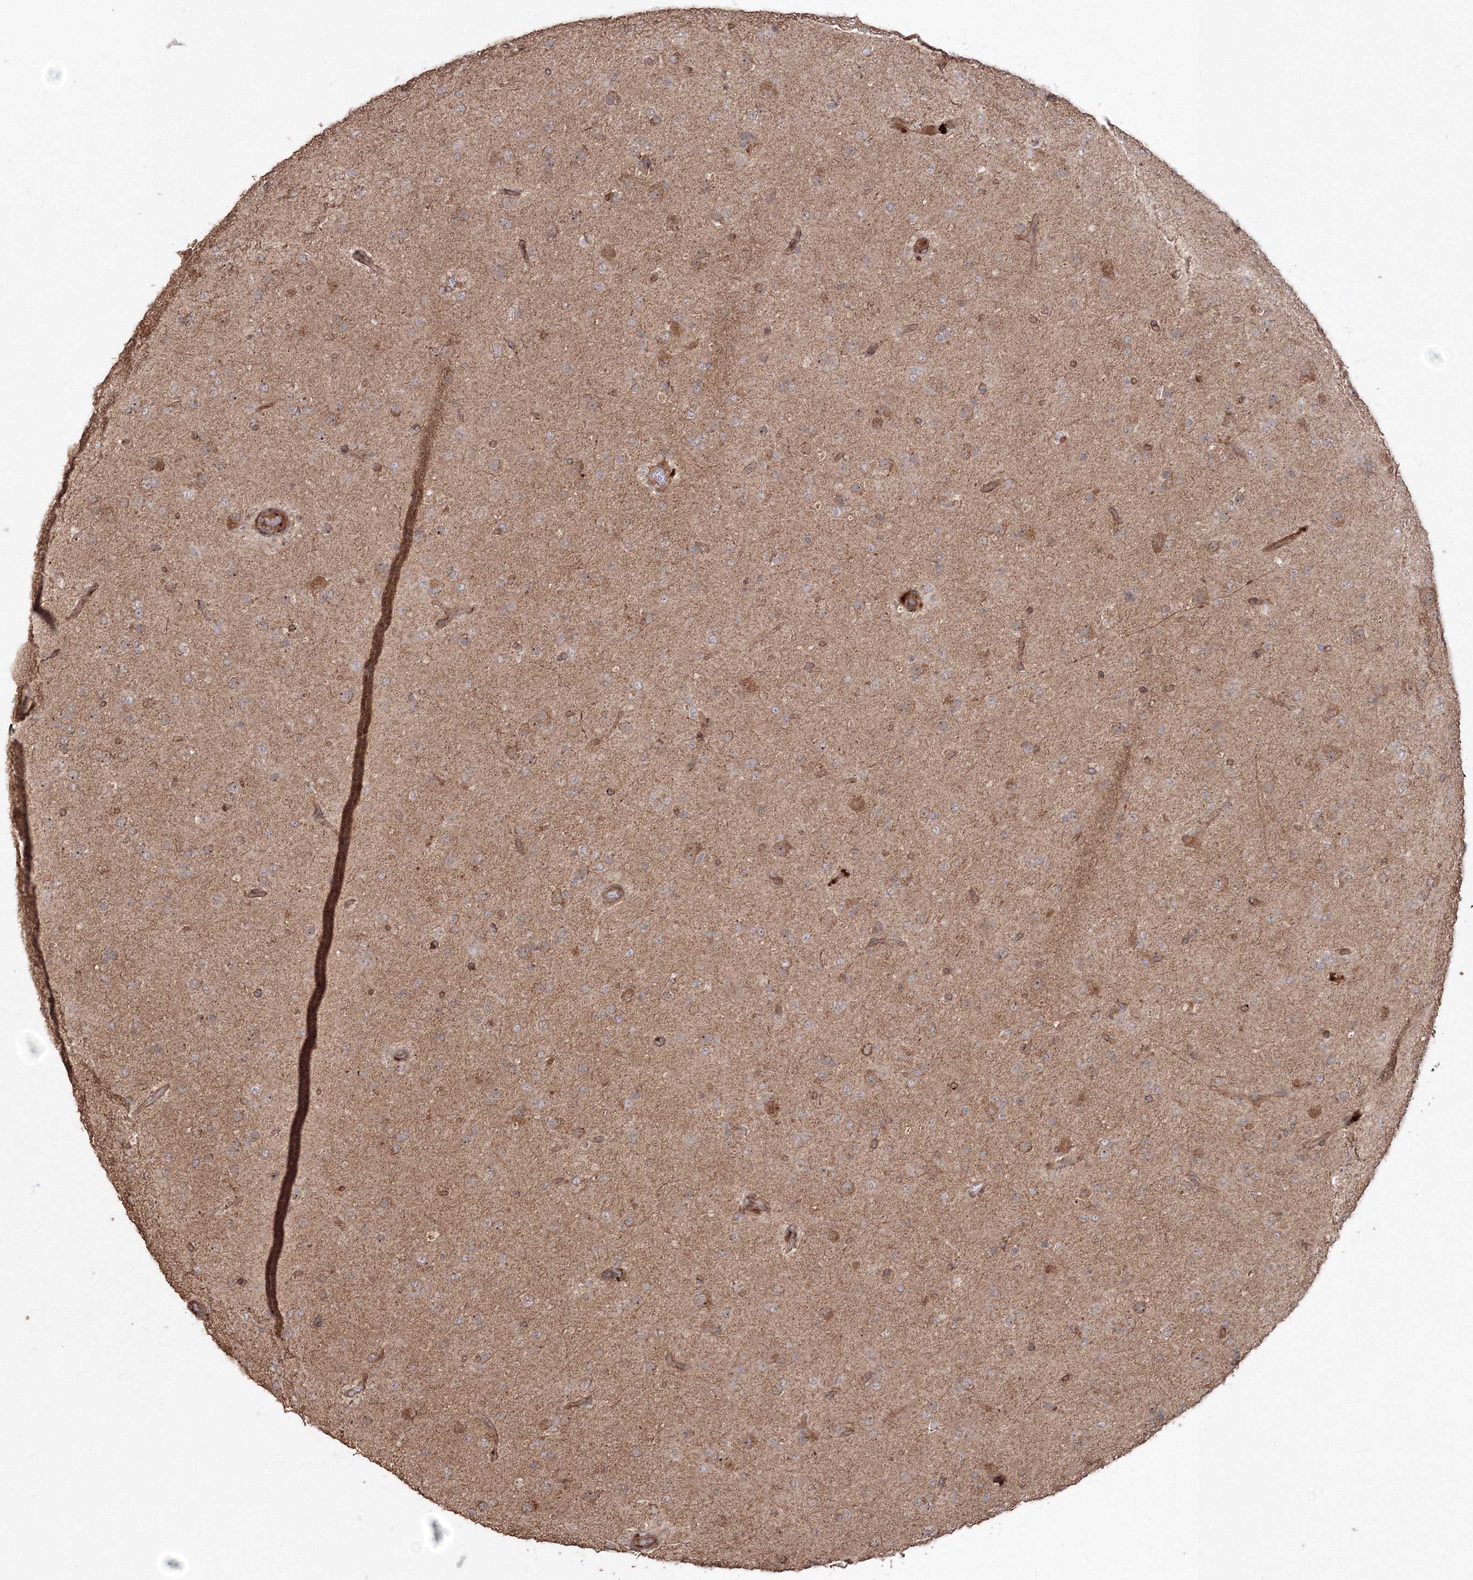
{"staining": {"intensity": "weak", "quantity": ">75%", "location": "cytoplasmic/membranous"}, "tissue": "glioma", "cell_type": "Tumor cells", "image_type": "cancer", "snomed": [{"axis": "morphology", "description": "Glioma, malignant, Low grade"}, {"axis": "topography", "description": "Brain"}], "caption": "Human glioma stained for a protein (brown) reveals weak cytoplasmic/membranous positive staining in about >75% of tumor cells.", "gene": "ANAPC16", "patient": {"sex": "male", "age": 65}}